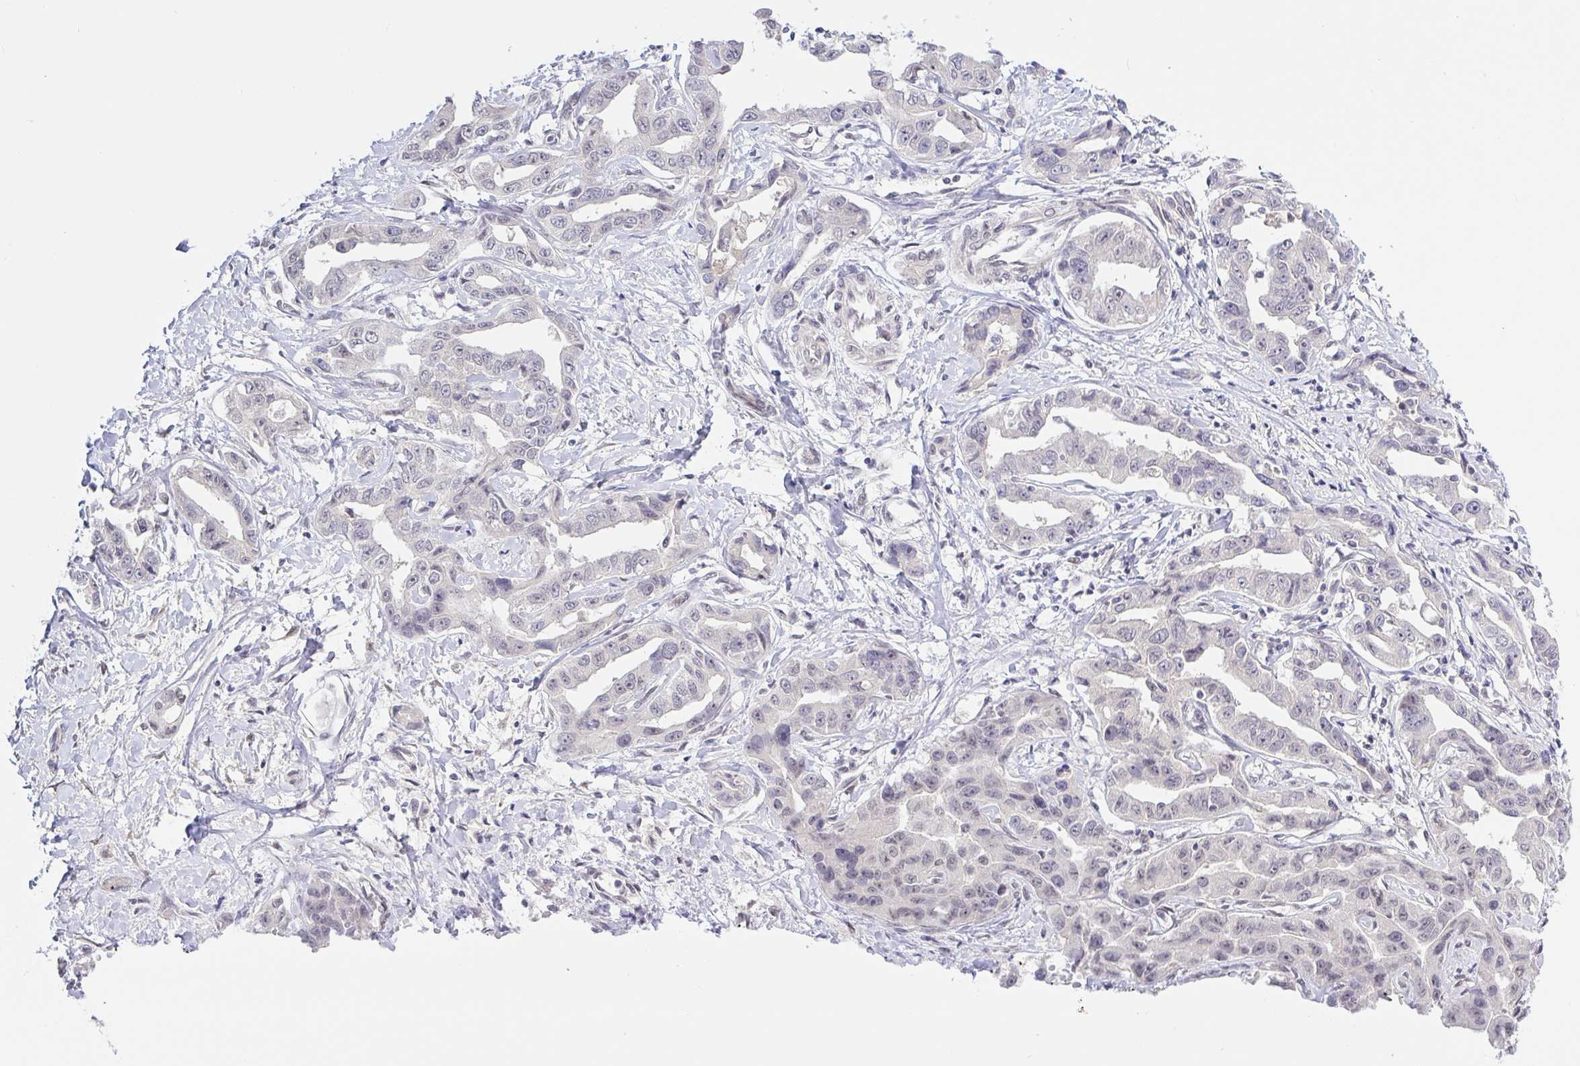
{"staining": {"intensity": "weak", "quantity": "<25%", "location": "nuclear"}, "tissue": "liver cancer", "cell_type": "Tumor cells", "image_type": "cancer", "snomed": [{"axis": "morphology", "description": "Cholangiocarcinoma"}, {"axis": "topography", "description": "Liver"}], "caption": "A high-resolution histopathology image shows immunohistochemistry (IHC) staining of liver cholangiocarcinoma, which reveals no significant staining in tumor cells.", "gene": "HYPK", "patient": {"sex": "male", "age": 59}}